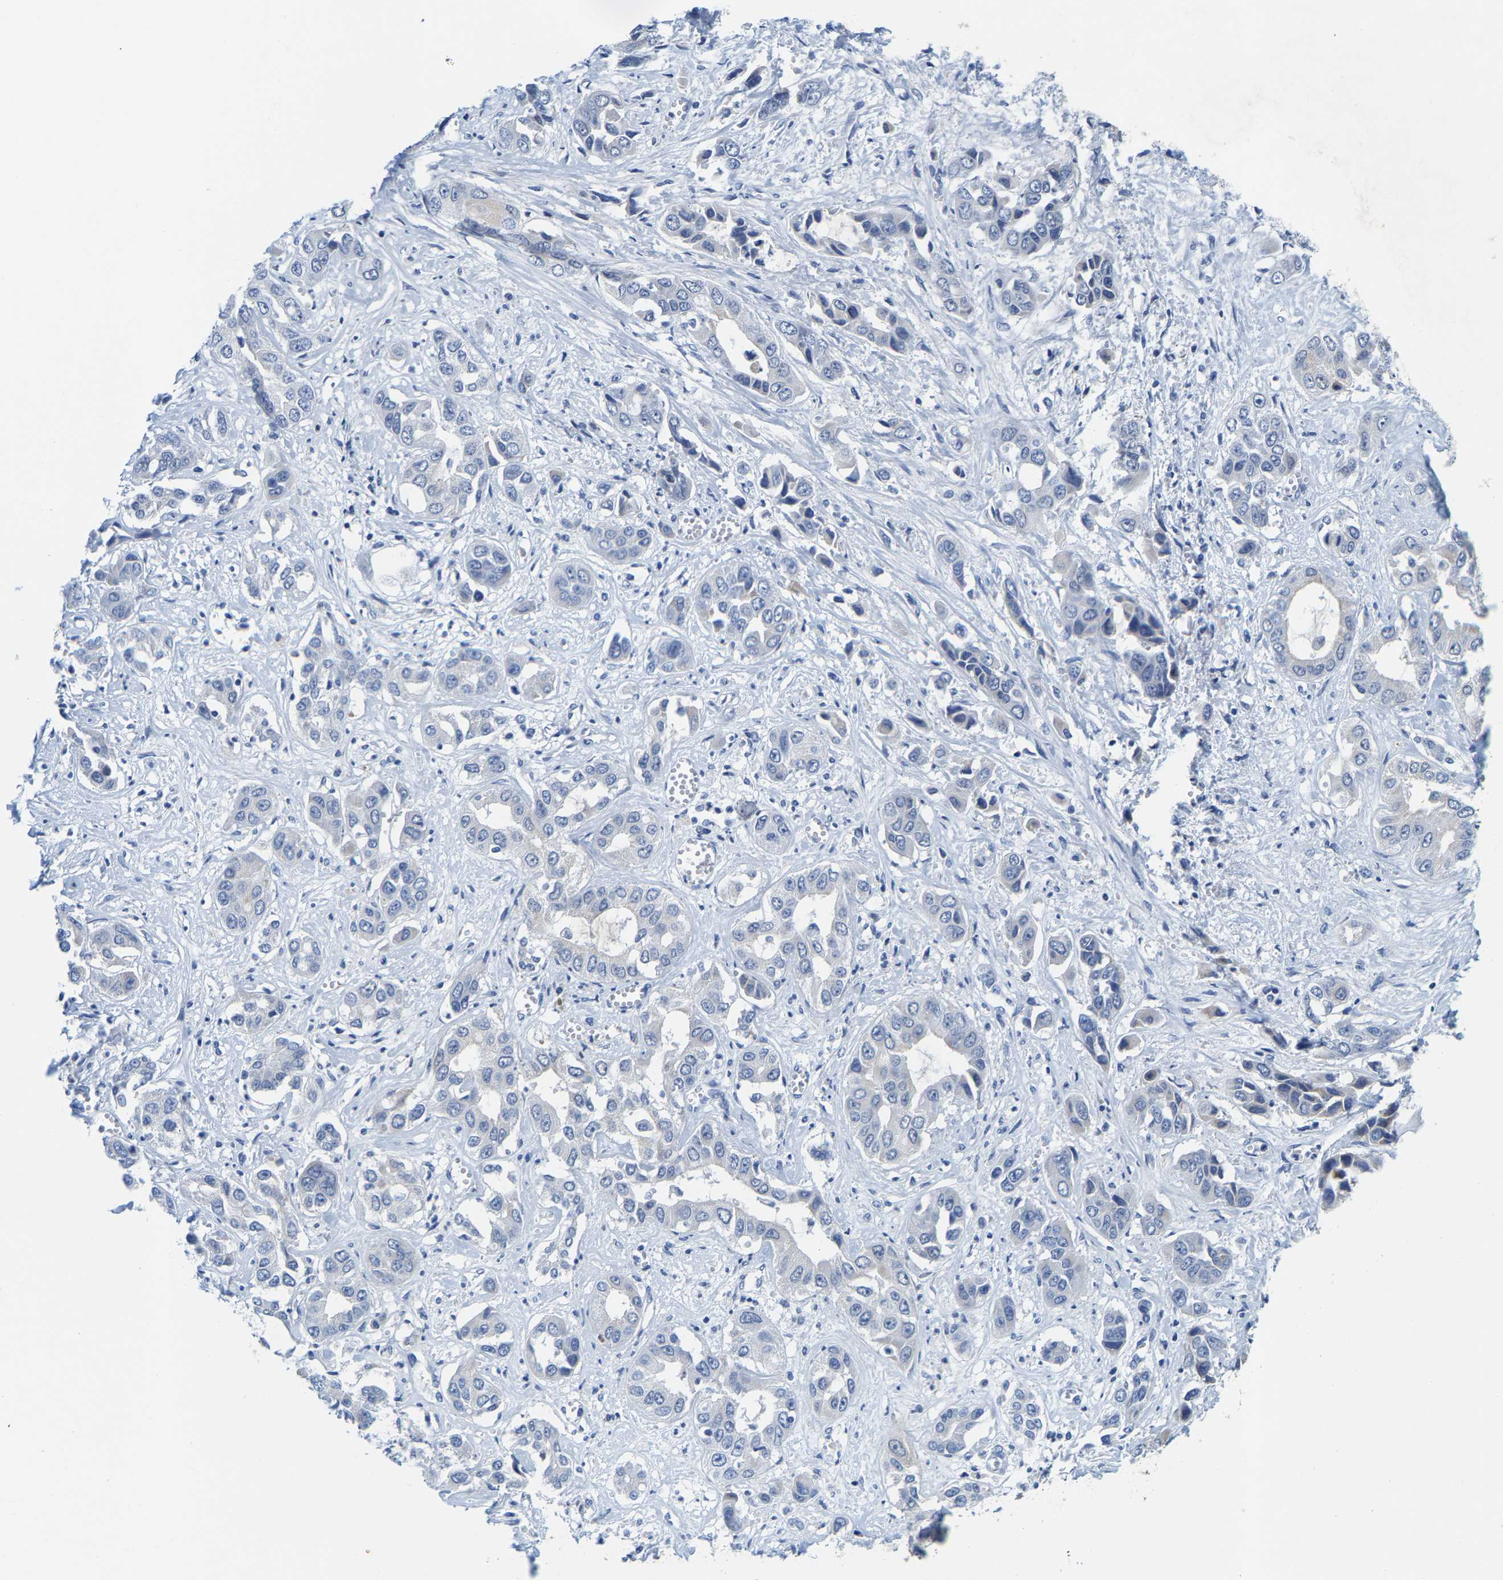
{"staining": {"intensity": "negative", "quantity": "none", "location": "none"}, "tissue": "liver cancer", "cell_type": "Tumor cells", "image_type": "cancer", "snomed": [{"axis": "morphology", "description": "Cholangiocarcinoma"}, {"axis": "topography", "description": "Liver"}], "caption": "DAB (3,3'-diaminobenzidine) immunohistochemical staining of human liver cholangiocarcinoma reveals no significant staining in tumor cells. (DAB IHC visualized using brightfield microscopy, high magnification).", "gene": "KLHL1", "patient": {"sex": "female", "age": 52}}